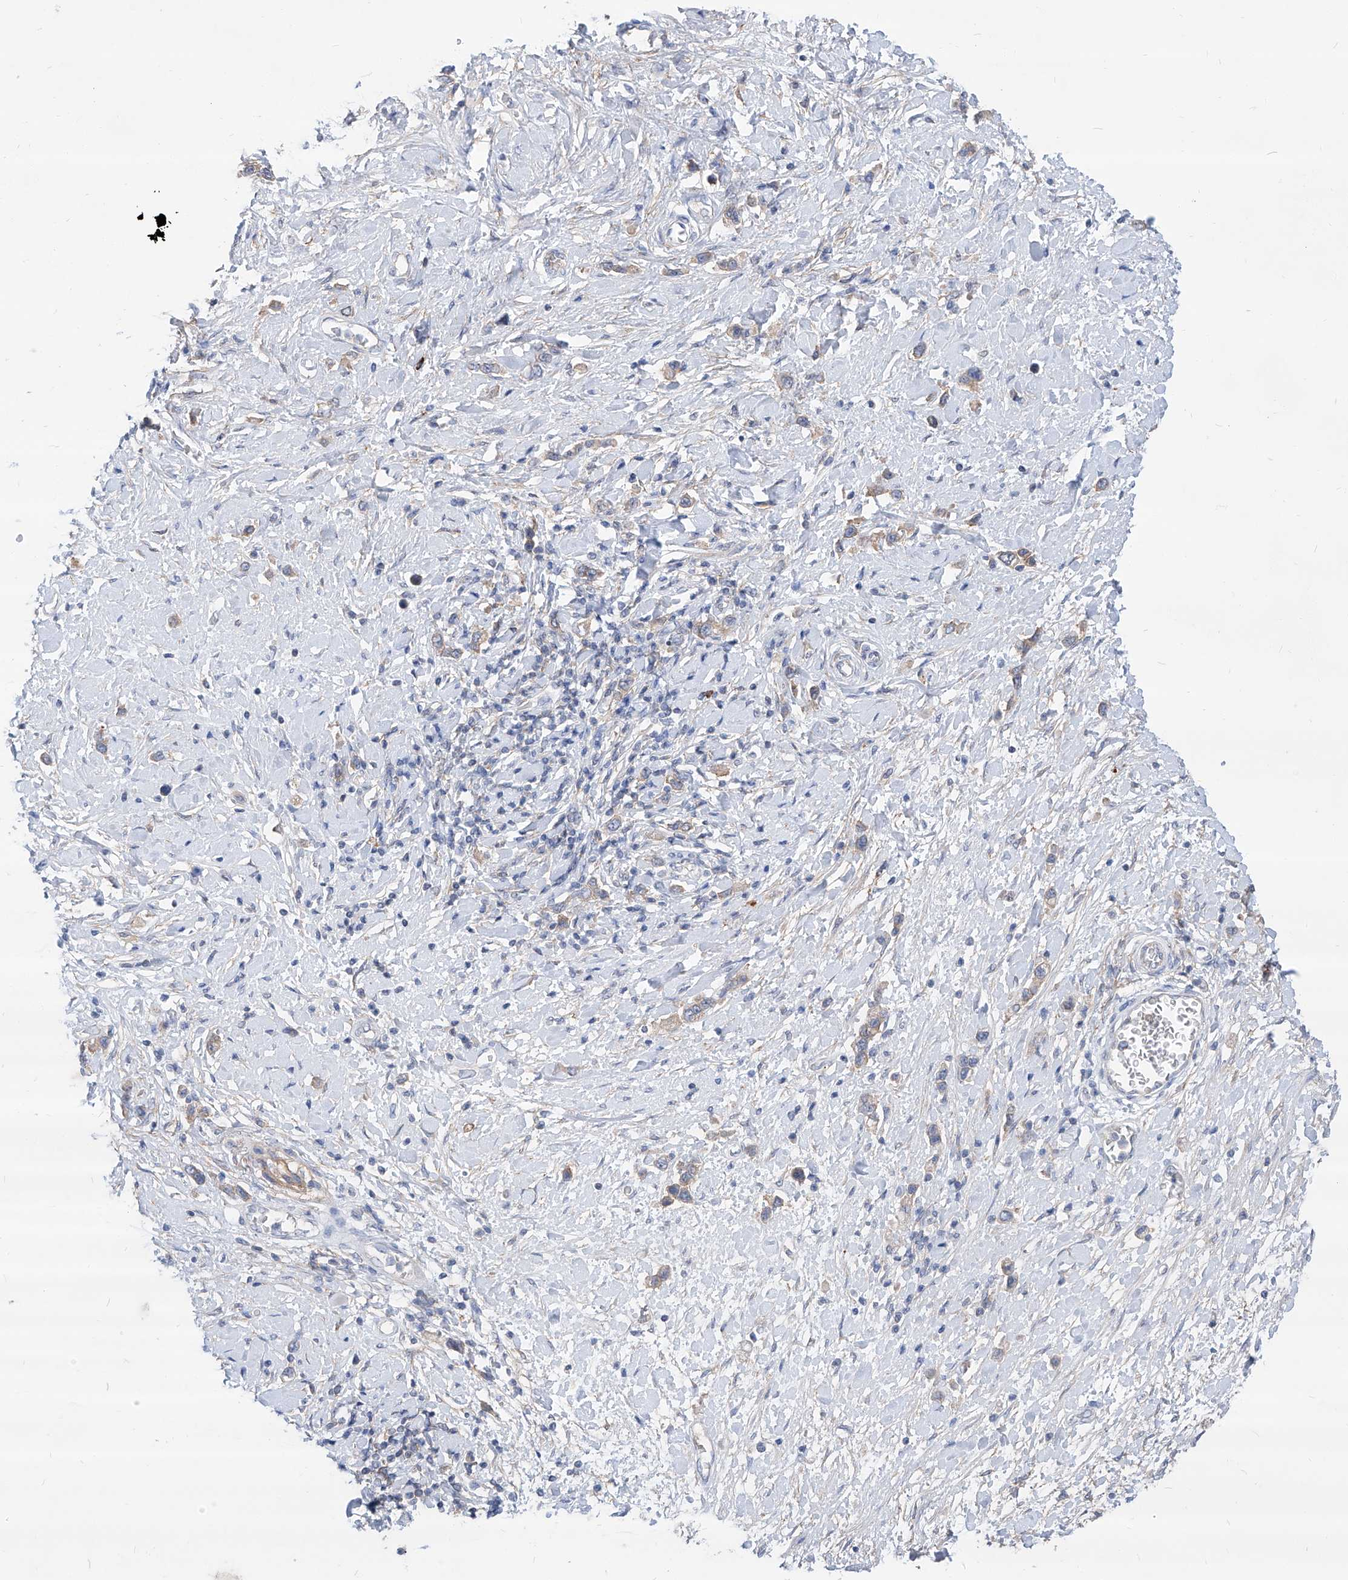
{"staining": {"intensity": "weak", "quantity": "<25%", "location": "cytoplasmic/membranous"}, "tissue": "stomach cancer", "cell_type": "Tumor cells", "image_type": "cancer", "snomed": [{"axis": "morphology", "description": "Adenocarcinoma, NOS"}, {"axis": "topography", "description": "Stomach"}], "caption": "This is an immunohistochemistry histopathology image of human stomach cancer. There is no expression in tumor cells.", "gene": "AKAP10", "patient": {"sex": "female", "age": 65}}